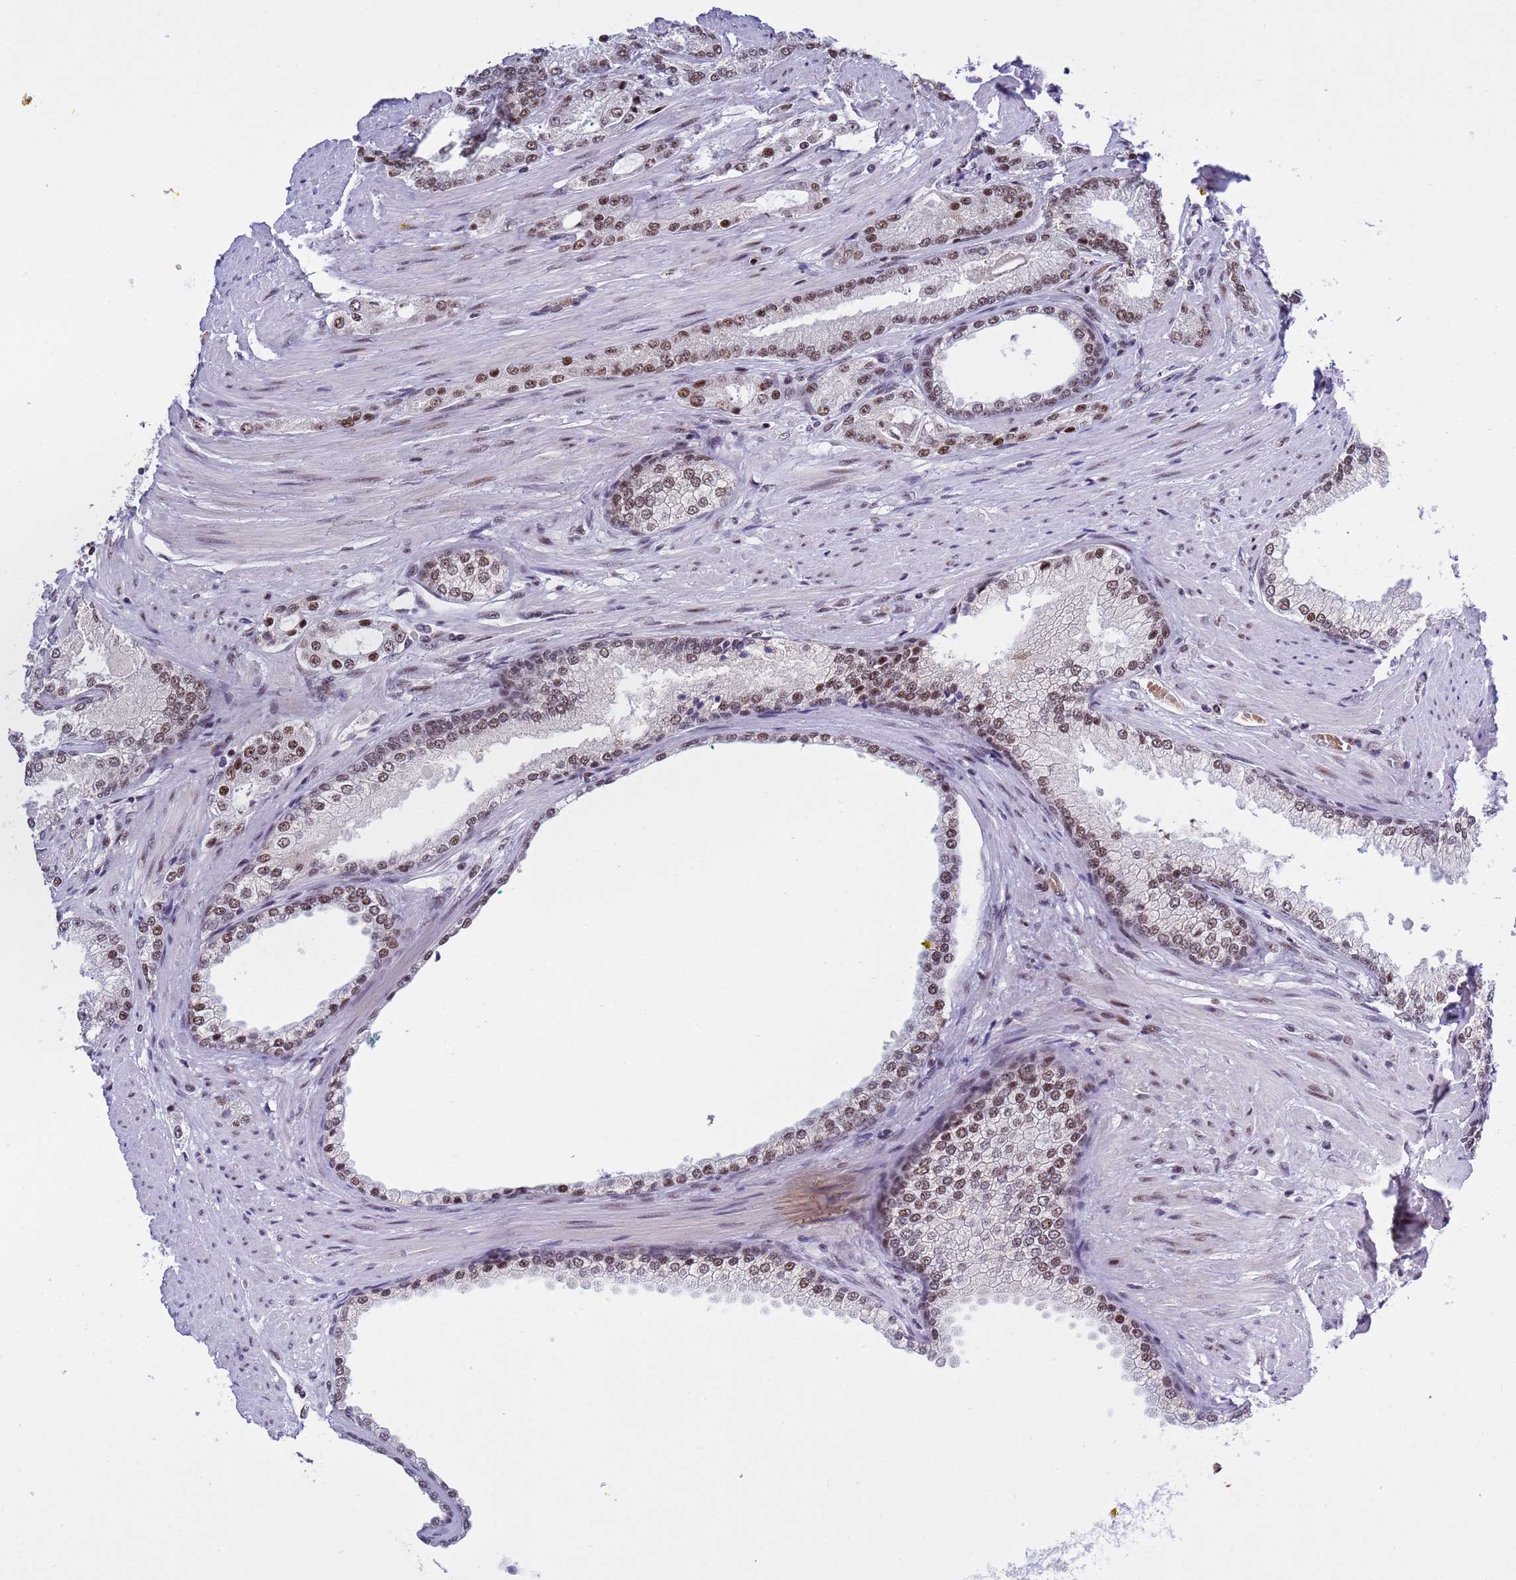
{"staining": {"intensity": "moderate", "quantity": ">75%", "location": "nuclear"}, "tissue": "prostate cancer", "cell_type": "Tumor cells", "image_type": "cancer", "snomed": [{"axis": "morphology", "description": "Adenocarcinoma, High grade"}, {"axis": "topography", "description": "Prostate"}], "caption": "Protein expression analysis of prostate cancer (high-grade adenocarcinoma) shows moderate nuclear staining in about >75% of tumor cells. Using DAB (3,3'-diaminobenzidine) (brown) and hematoxylin (blue) stains, captured at high magnification using brightfield microscopy.", "gene": "THOC2", "patient": {"sex": "male", "age": 66}}